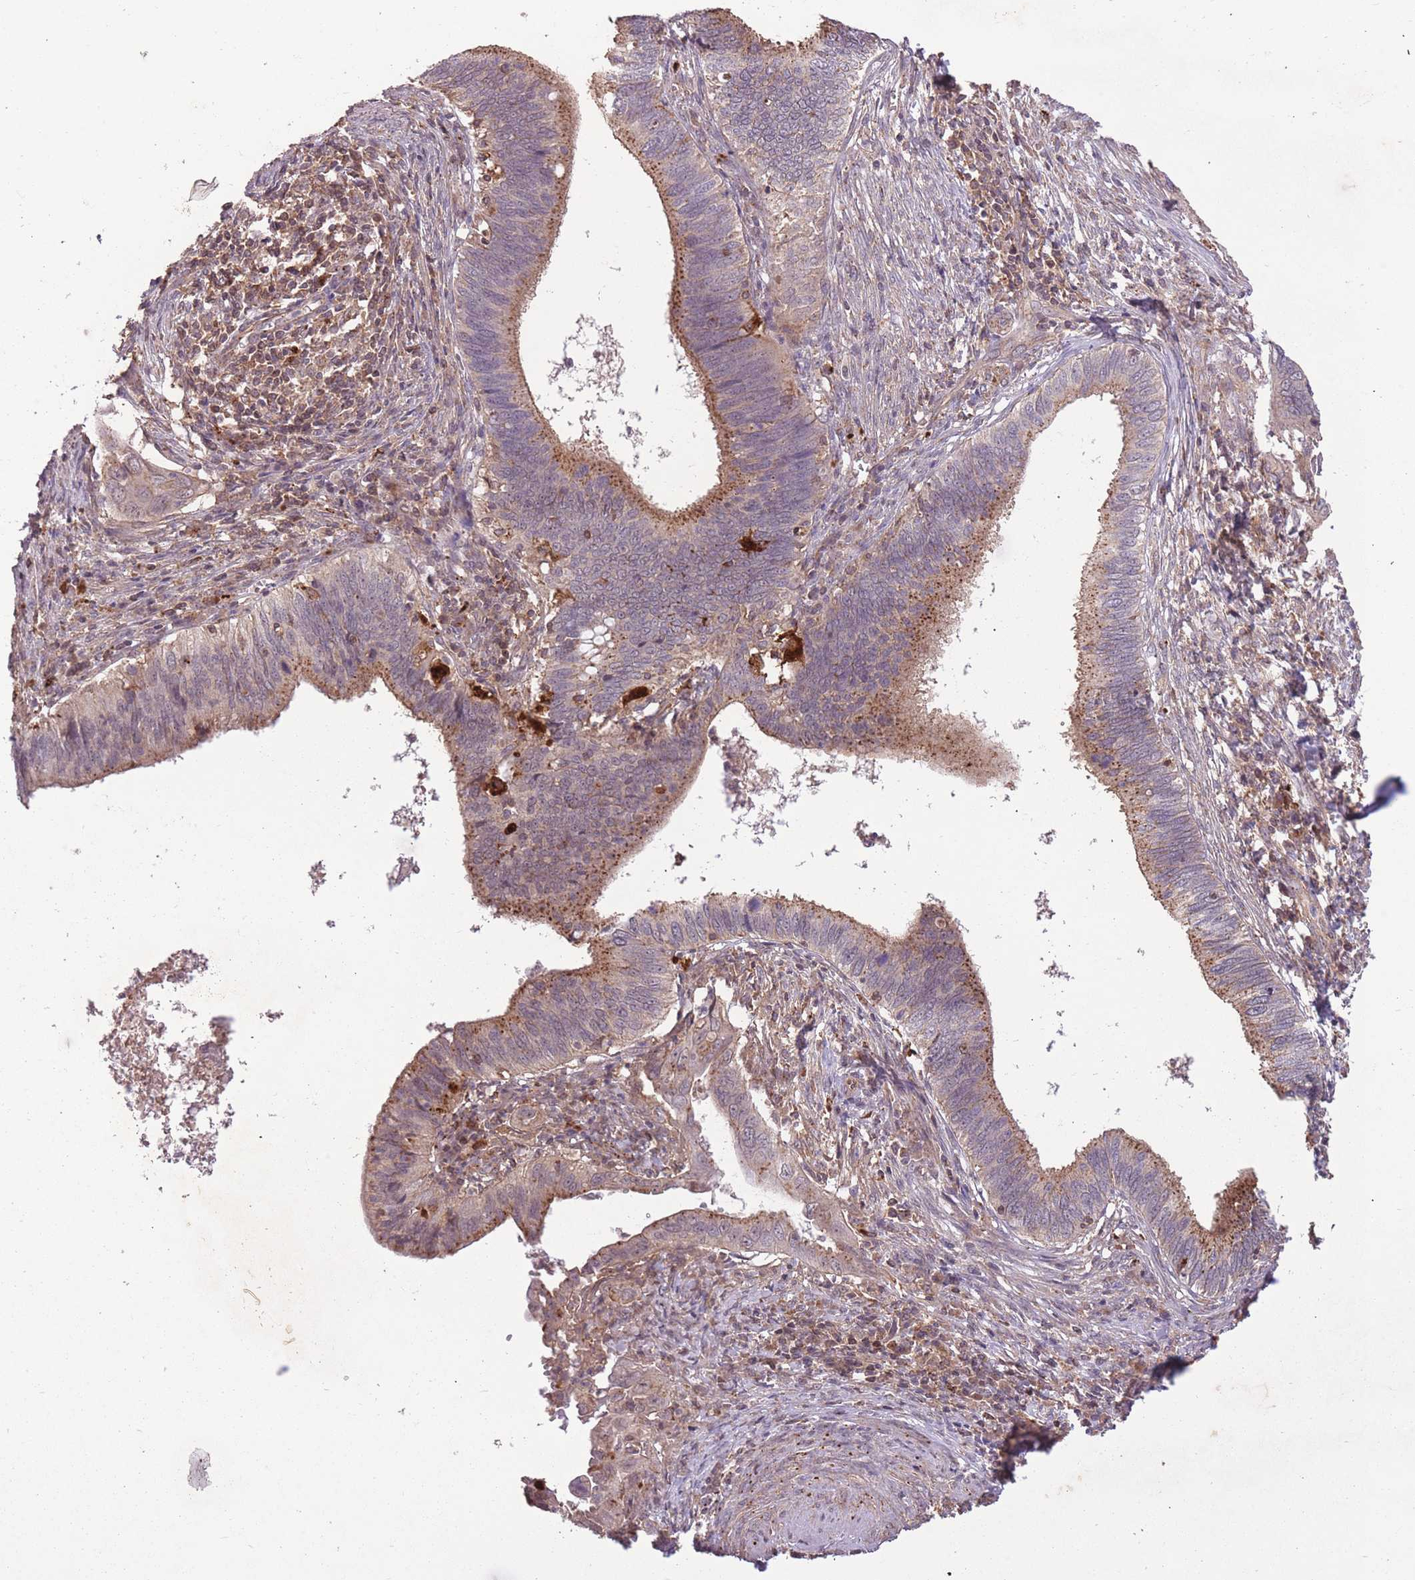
{"staining": {"intensity": "moderate", "quantity": "<25%", "location": "cytoplasmic/membranous"}, "tissue": "cervical cancer", "cell_type": "Tumor cells", "image_type": "cancer", "snomed": [{"axis": "morphology", "description": "Adenocarcinoma, NOS"}, {"axis": "topography", "description": "Cervix"}], "caption": "Tumor cells exhibit low levels of moderate cytoplasmic/membranous expression in about <25% of cells in human adenocarcinoma (cervical).", "gene": "POLR3F", "patient": {"sex": "female", "age": 42}}